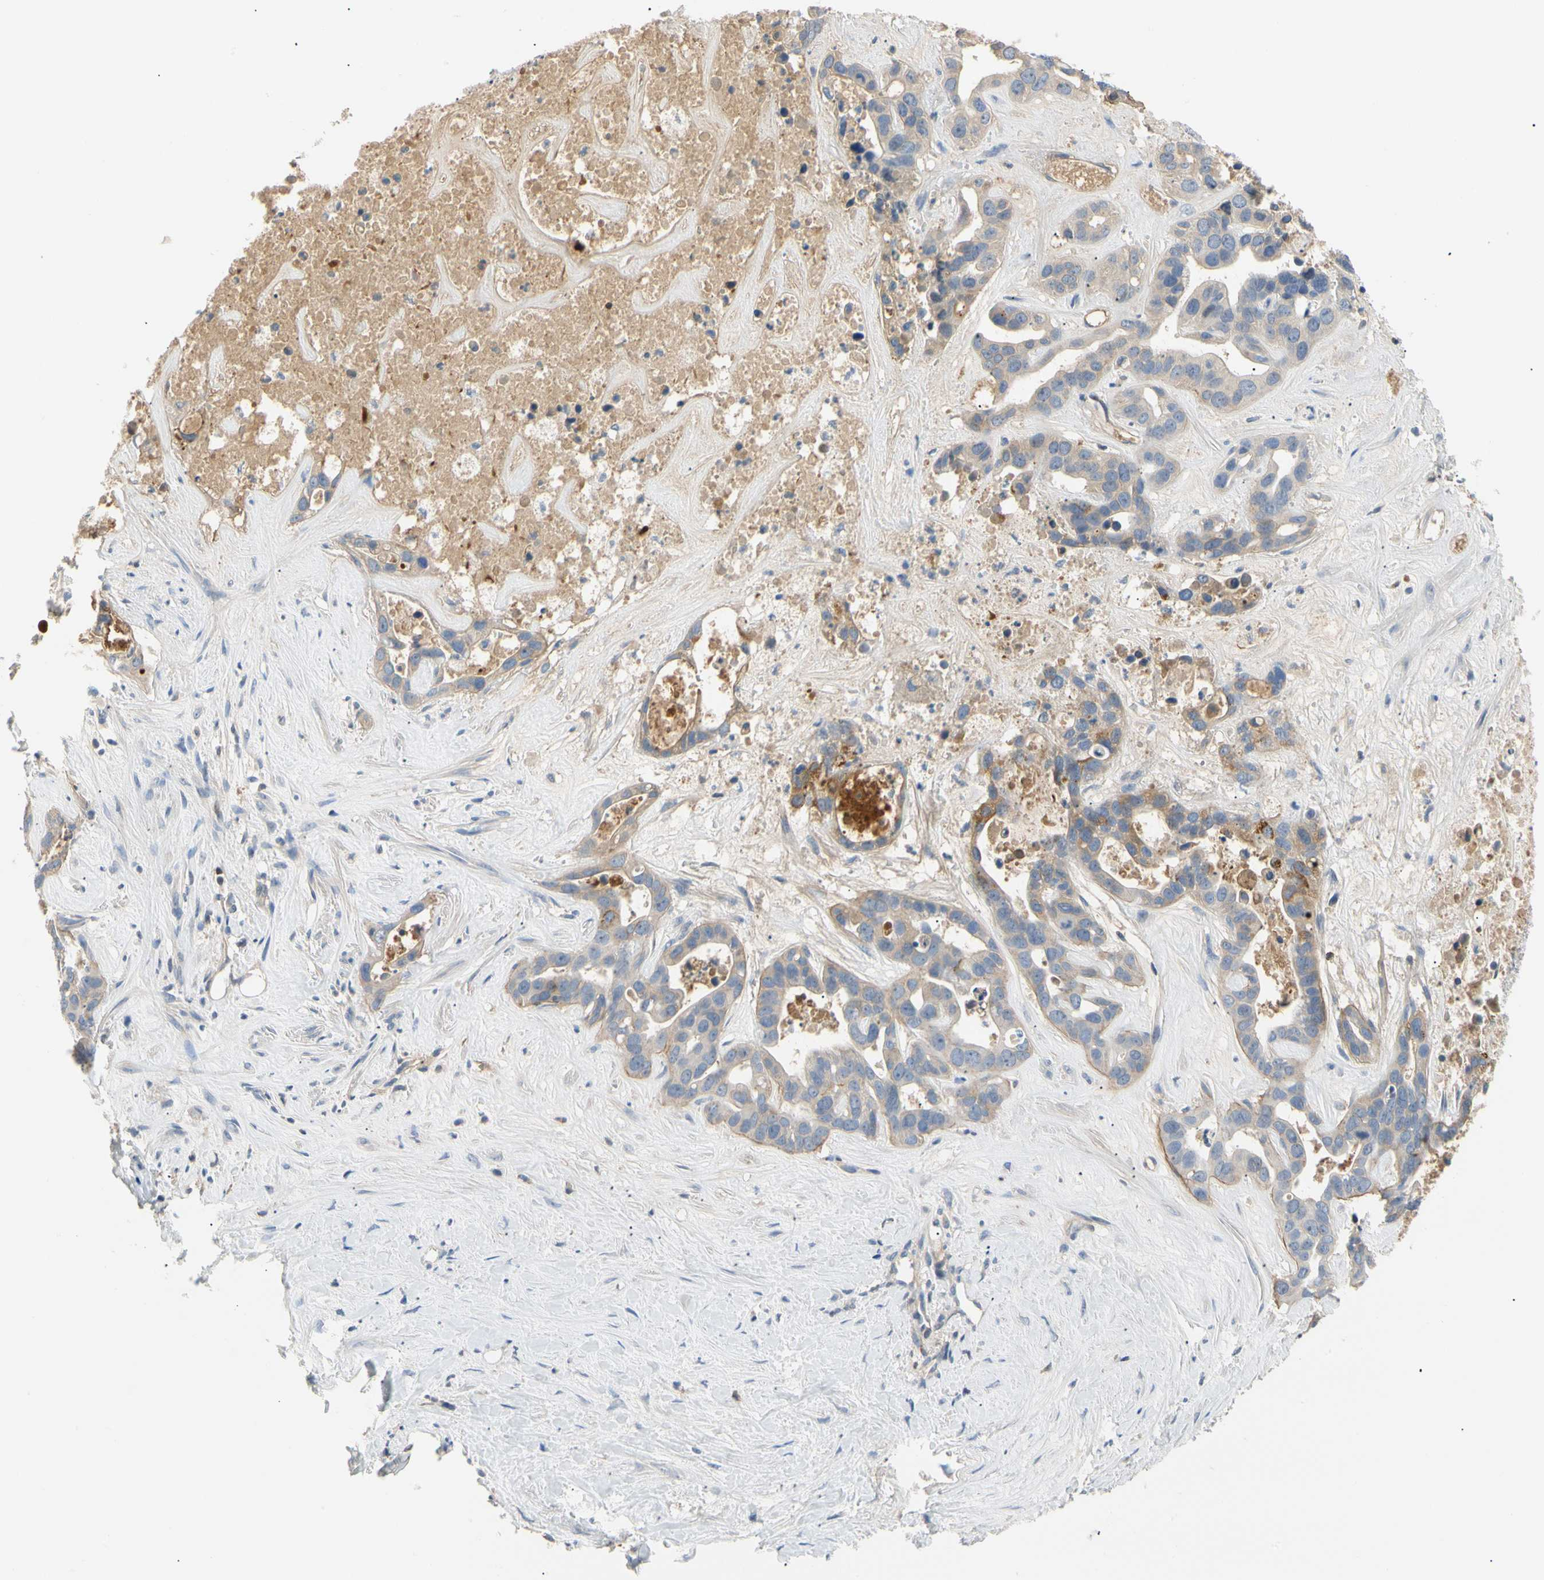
{"staining": {"intensity": "weak", "quantity": ">75%", "location": "cytoplasmic/membranous"}, "tissue": "liver cancer", "cell_type": "Tumor cells", "image_type": "cancer", "snomed": [{"axis": "morphology", "description": "Cholangiocarcinoma"}, {"axis": "topography", "description": "Liver"}], "caption": "DAB immunohistochemical staining of human liver cancer (cholangiocarcinoma) displays weak cytoplasmic/membranous protein expression in approximately >75% of tumor cells.", "gene": "TNFRSF18", "patient": {"sex": "female", "age": 65}}